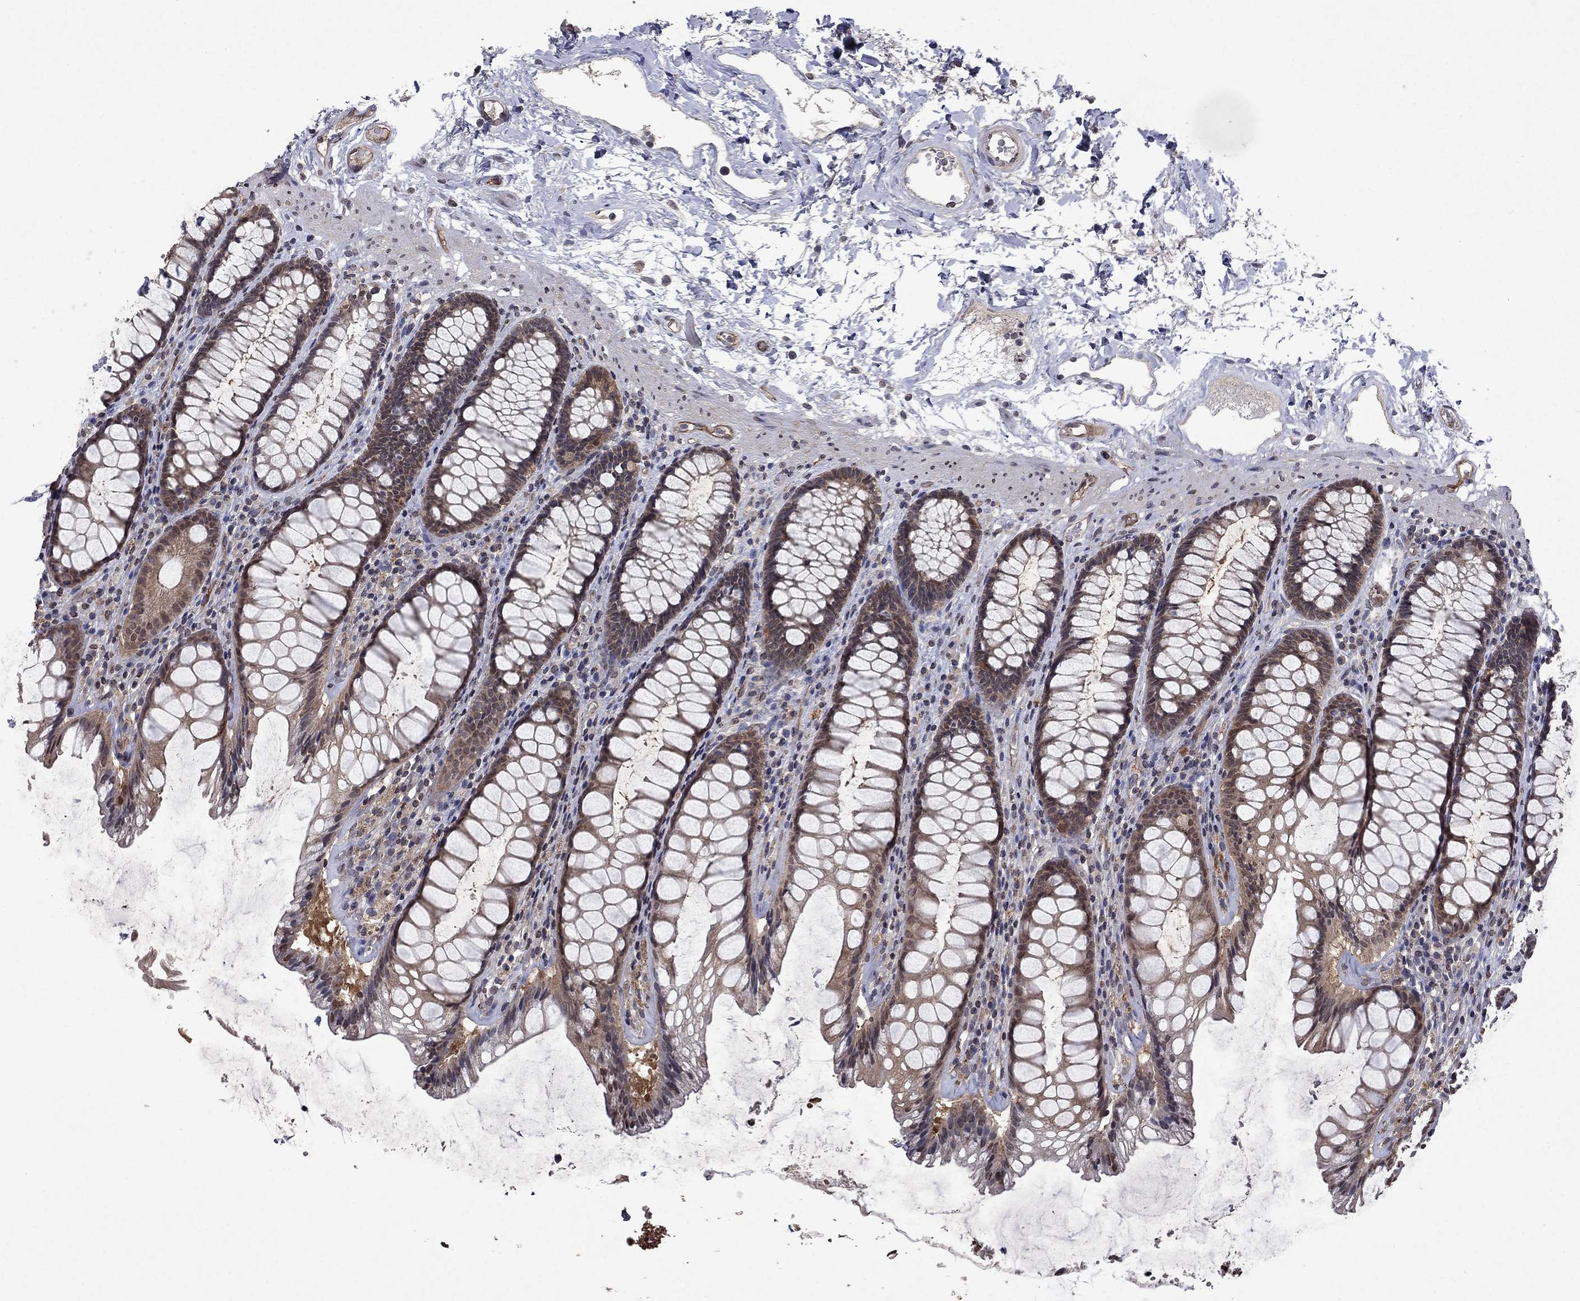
{"staining": {"intensity": "moderate", "quantity": "25%-75%", "location": "cytoplasmic/membranous,nuclear"}, "tissue": "rectum", "cell_type": "Glandular cells", "image_type": "normal", "snomed": [{"axis": "morphology", "description": "Normal tissue, NOS"}, {"axis": "topography", "description": "Rectum"}], "caption": "DAB immunohistochemical staining of unremarkable rectum displays moderate cytoplasmic/membranous,nuclear protein staining in approximately 25%-75% of glandular cells.", "gene": "TTC38", "patient": {"sex": "male", "age": 72}}